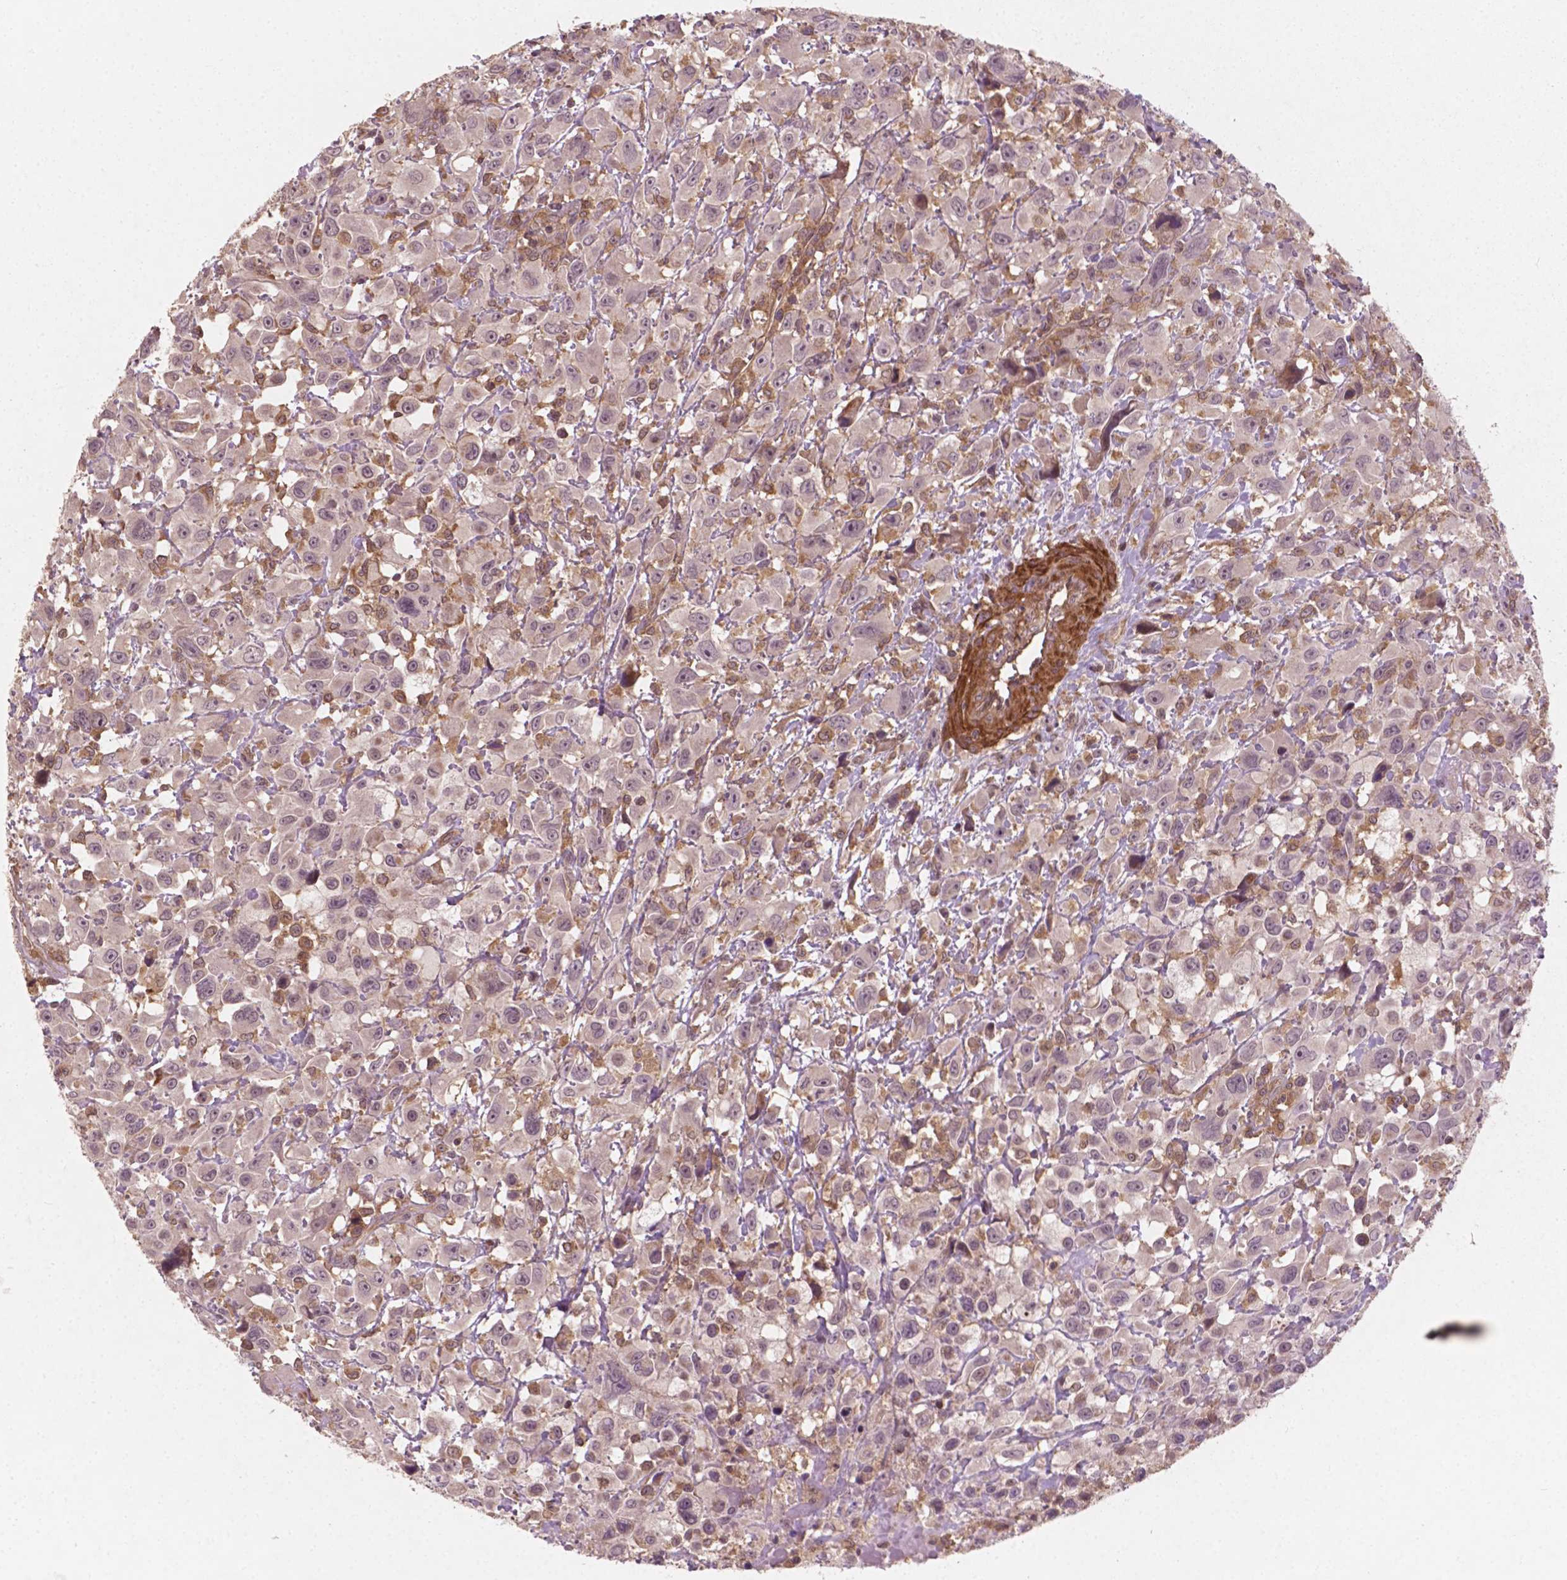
{"staining": {"intensity": "negative", "quantity": "none", "location": "none"}, "tissue": "head and neck cancer", "cell_type": "Tumor cells", "image_type": "cancer", "snomed": [{"axis": "morphology", "description": "Squamous cell carcinoma, NOS"}, {"axis": "morphology", "description": "Squamous cell carcinoma, metastatic, NOS"}, {"axis": "topography", "description": "Oral tissue"}, {"axis": "topography", "description": "Head-Neck"}], "caption": "Metastatic squamous cell carcinoma (head and neck) stained for a protein using immunohistochemistry demonstrates no staining tumor cells.", "gene": "CYFIP2", "patient": {"sex": "female", "age": 85}}